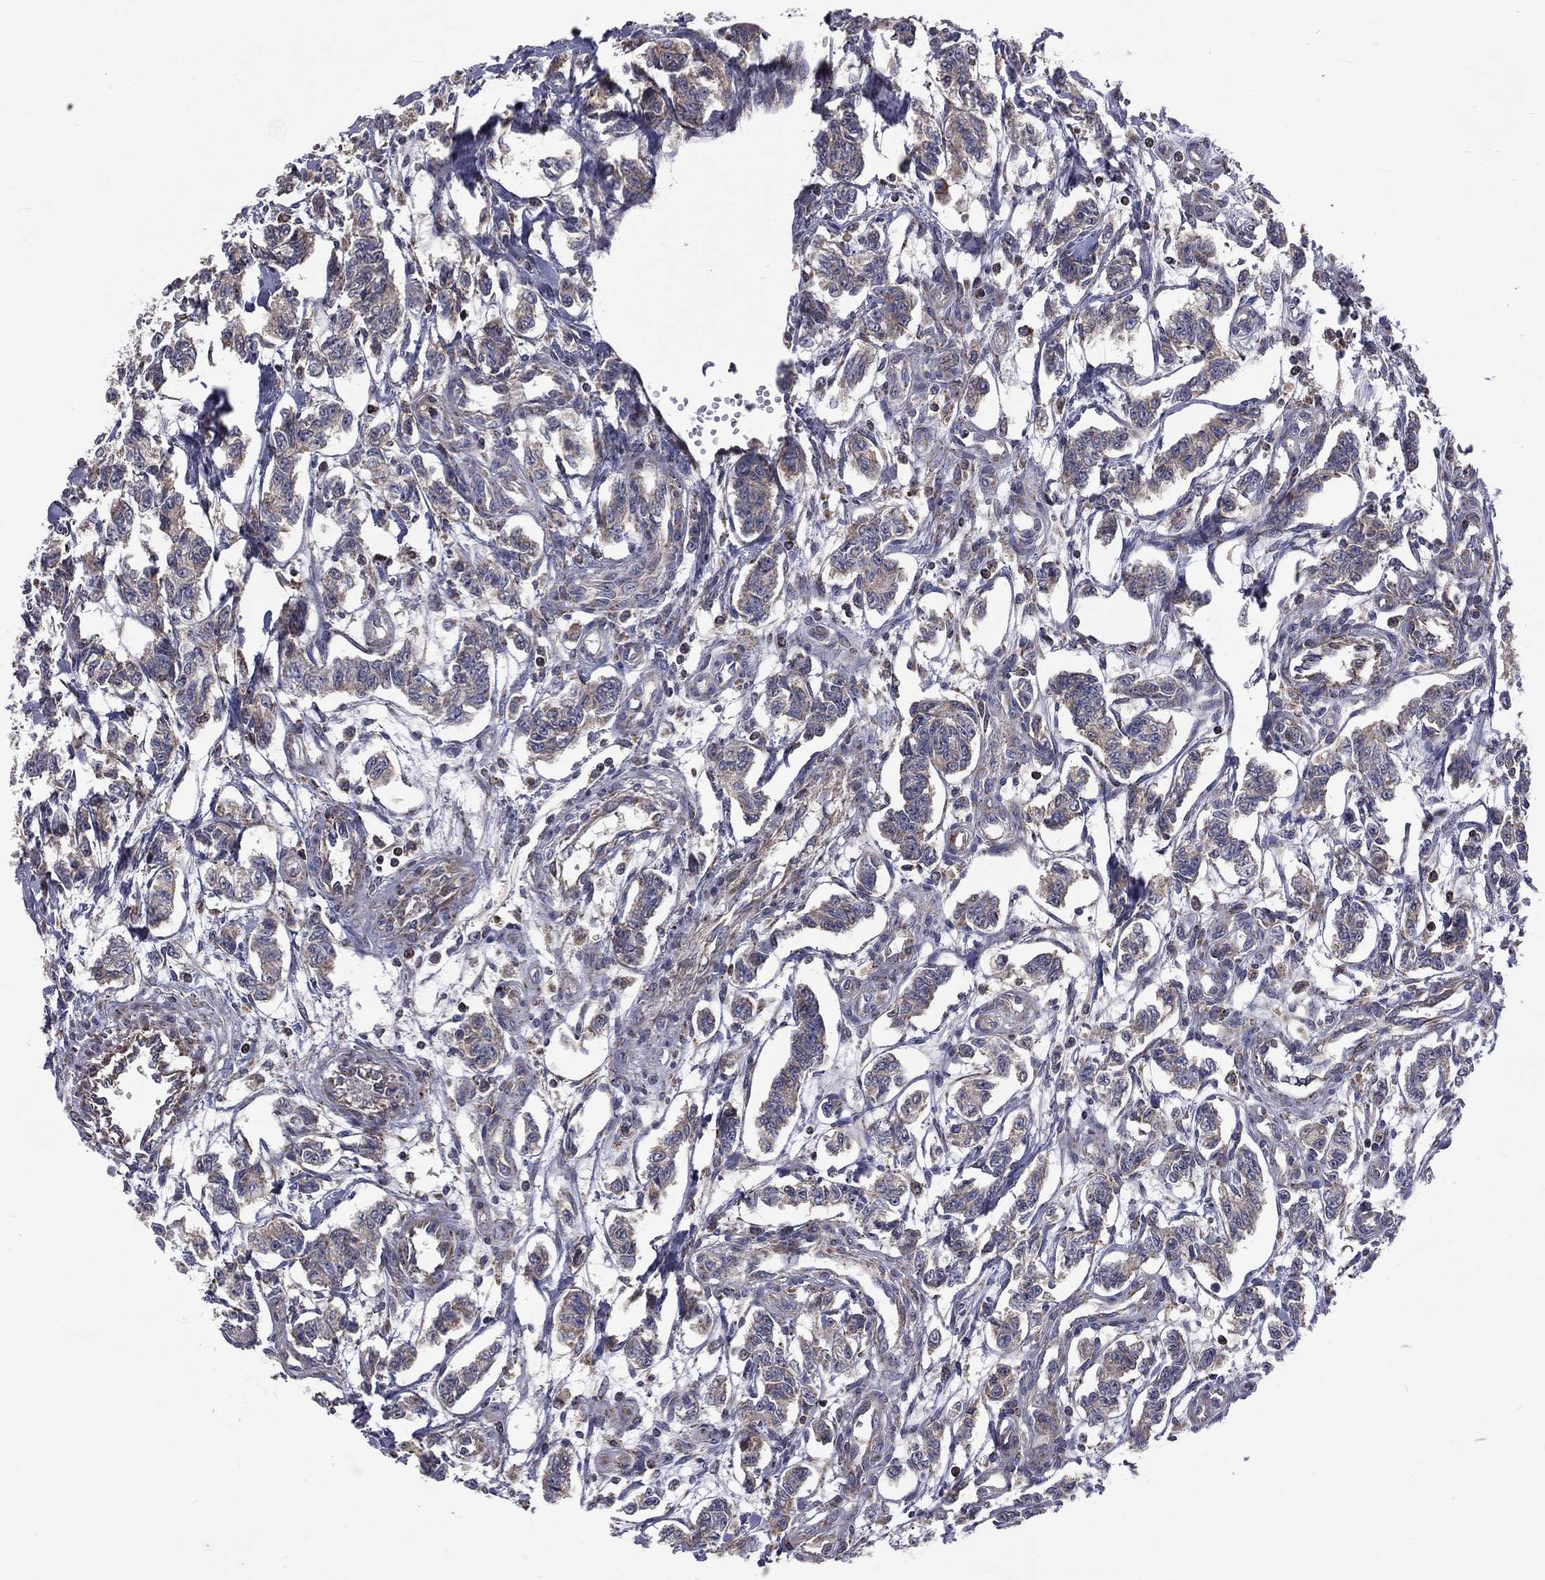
{"staining": {"intensity": "negative", "quantity": "none", "location": "none"}, "tissue": "carcinoid", "cell_type": "Tumor cells", "image_type": "cancer", "snomed": [{"axis": "morphology", "description": "Carcinoid, malignant, NOS"}, {"axis": "topography", "description": "Kidney"}], "caption": "High magnification brightfield microscopy of carcinoid stained with DAB (3,3'-diaminobenzidine) (brown) and counterstained with hematoxylin (blue): tumor cells show no significant positivity.", "gene": "GPD1", "patient": {"sex": "female", "age": 41}}